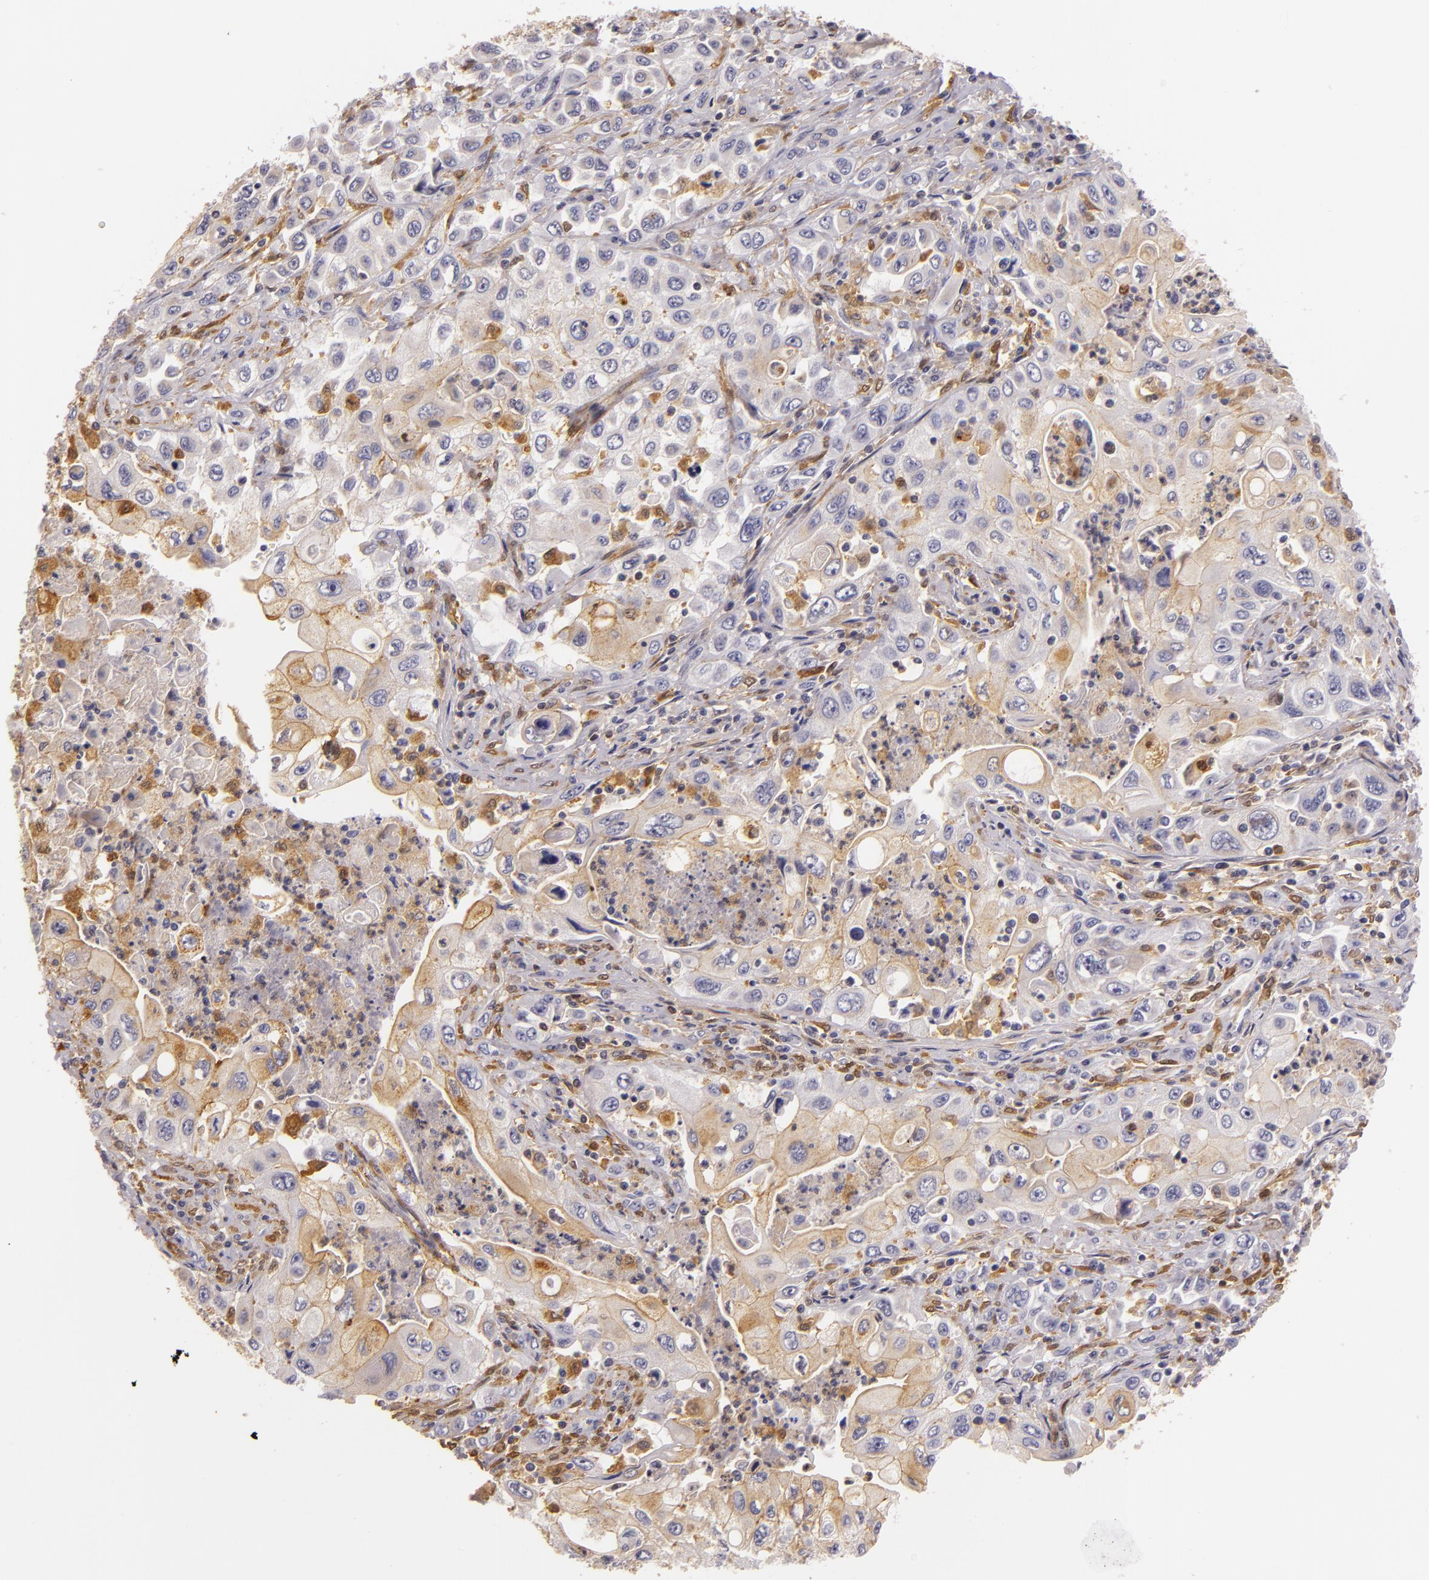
{"staining": {"intensity": "moderate", "quantity": "25%-75%", "location": "cytoplasmic/membranous"}, "tissue": "pancreatic cancer", "cell_type": "Tumor cells", "image_type": "cancer", "snomed": [{"axis": "morphology", "description": "Adenocarcinoma, NOS"}, {"axis": "topography", "description": "Pancreas"}], "caption": "Tumor cells show moderate cytoplasmic/membranous staining in approximately 25%-75% of cells in pancreatic cancer (adenocarcinoma).", "gene": "TOM1", "patient": {"sex": "male", "age": 70}}